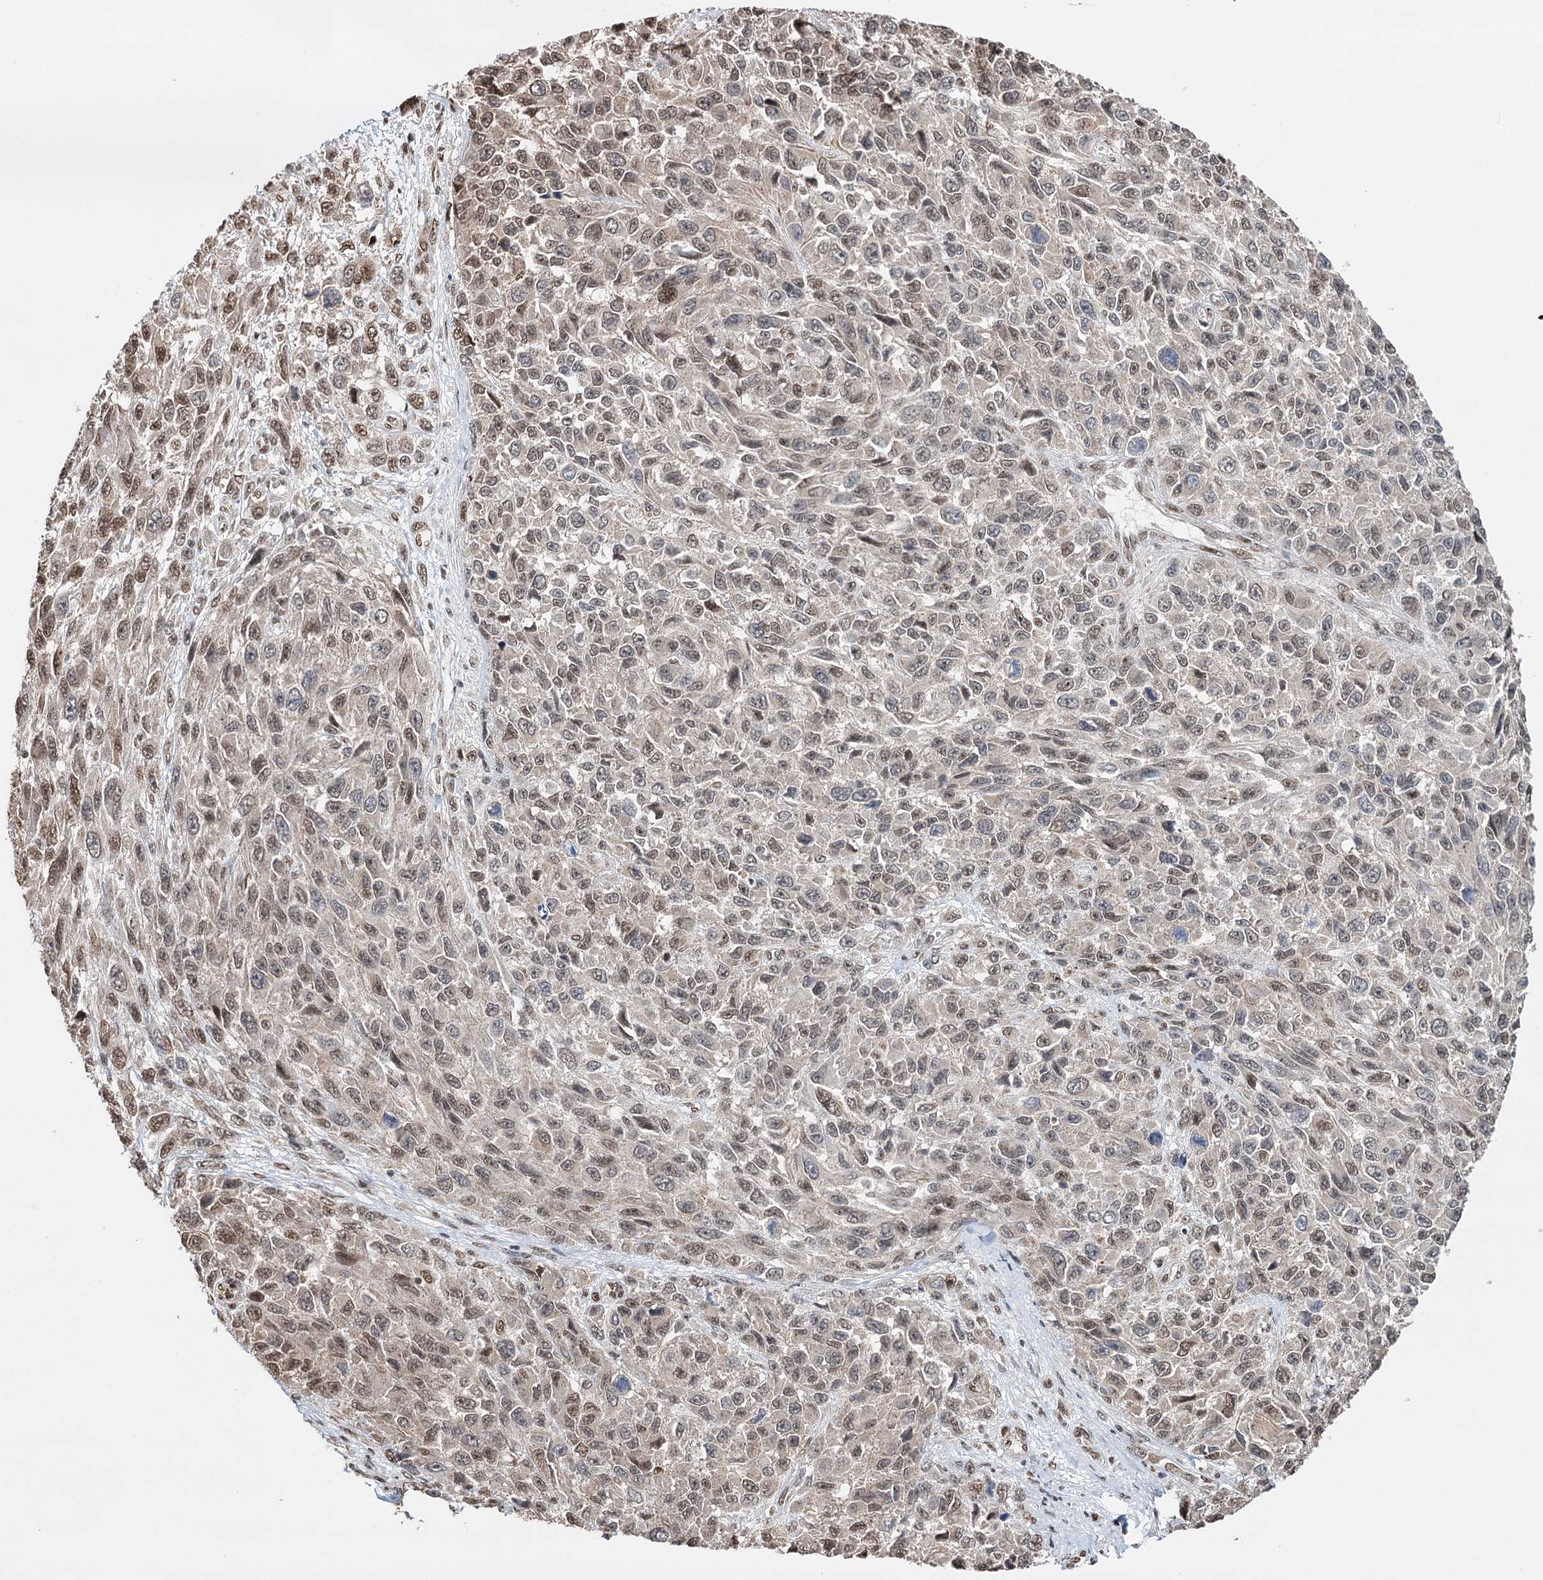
{"staining": {"intensity": "moderate", "quantity": "25%-75%", "location": "nuclear"}, "tissue": "melanoma", "cell_type": "Tumor cells", "image_type": "cancer", "snomed": [{"axis": "morphology", "description": "Normal tissue, NOS"}, {"axis": "morphology", "description": "Malignant melanoma, NOS"}, {"axis": "topography", "description": "Skin"}], "caption": "A high-resolution histopathology image shows immunohistochemistry staining of melanoma, which exhibits moderate nuclear staining in about 25%-75% of tumor cells.", "gene": "RPS27A", "patient": {"sex": "female", "age": 96}}